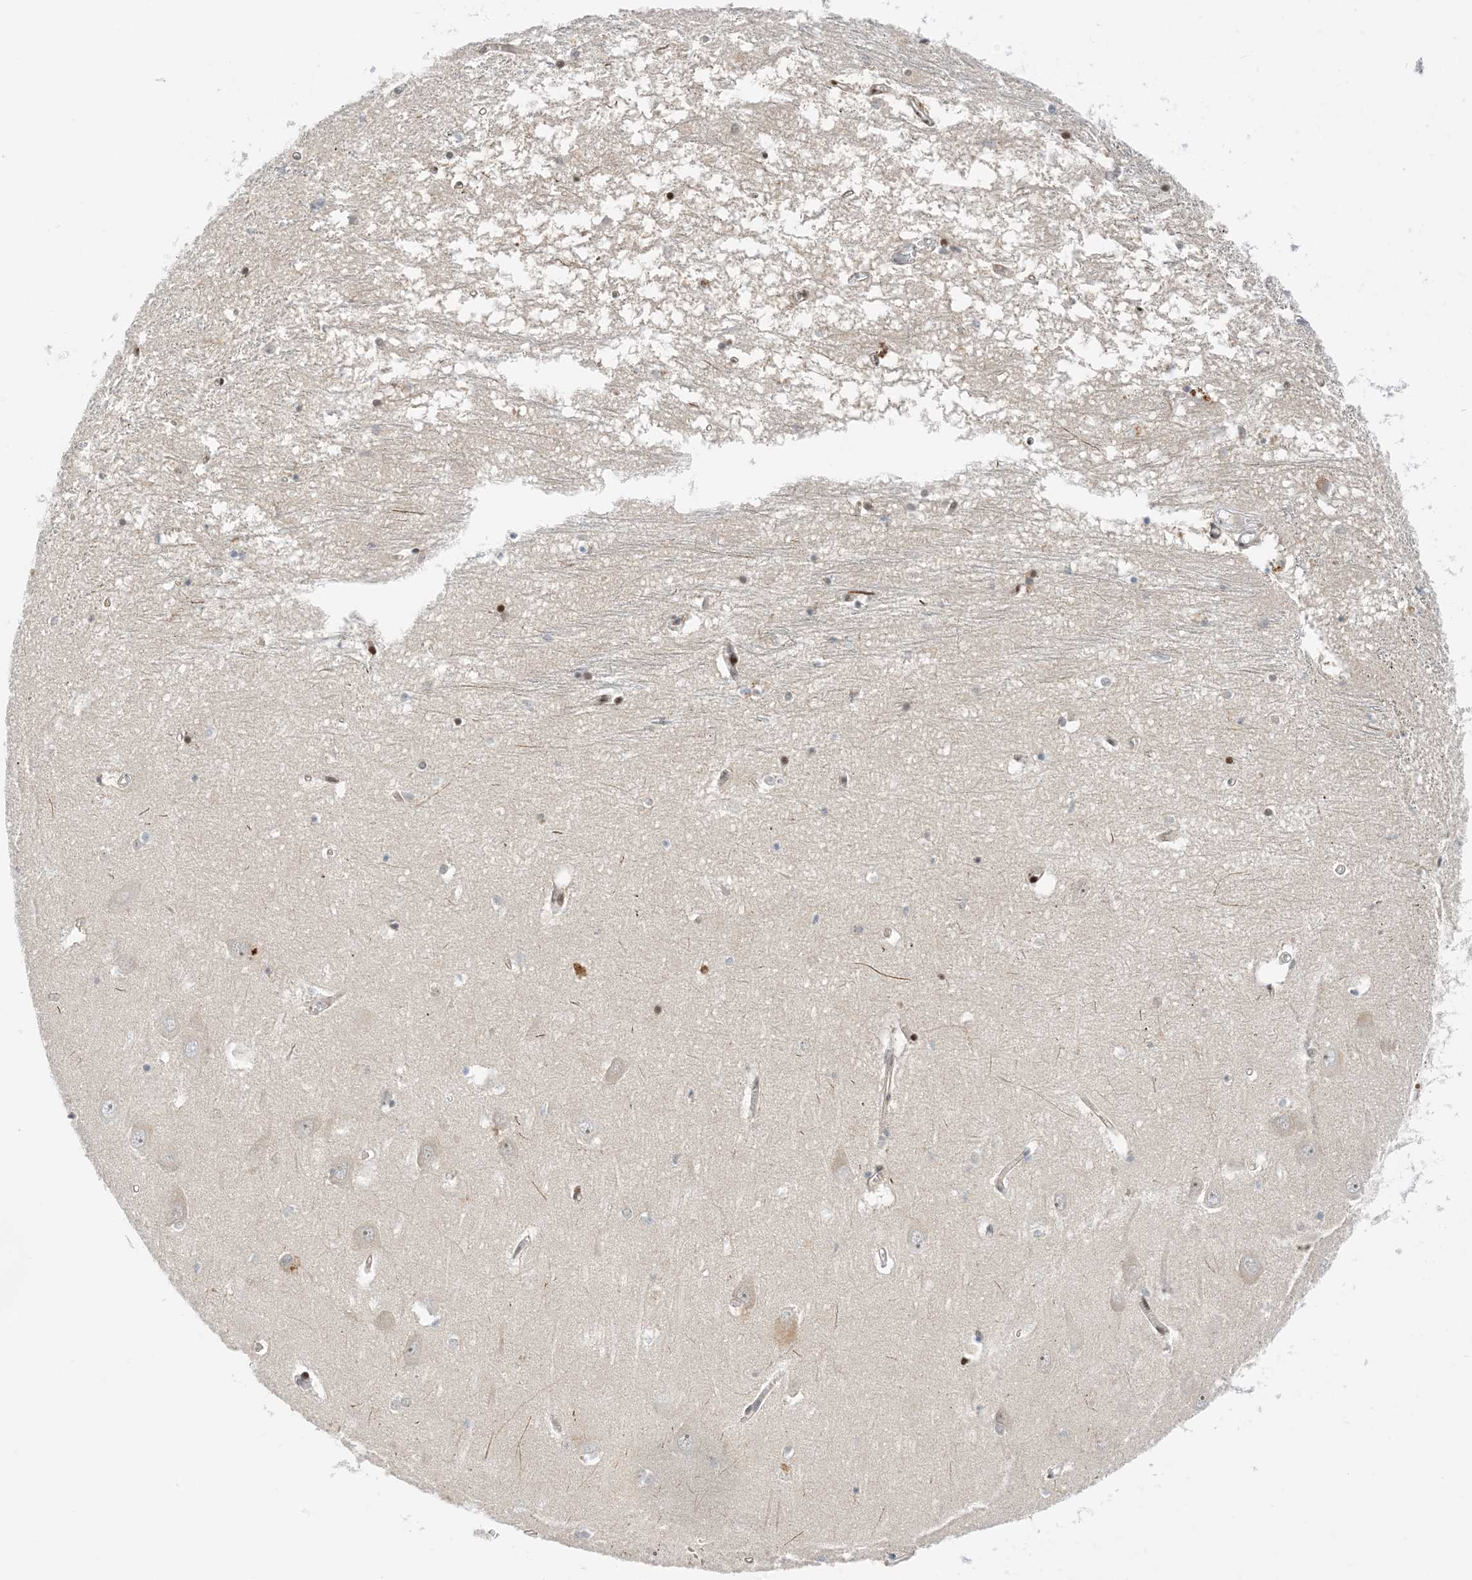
{"staining": {"intensity": "moderate", "quantity": "<25%", "location": "nuclear"}, "tissue": "hippocampus", "cell_type": "Glial cells", "image_type": "normal", "snomed": [{"axis": "morphology", "description": "Normal tissue, NOS"}, {"axis": "topography", "description": "Hippocampus"}], "caption": "A high-resolution micrograph shows immunohistochemistry (IHC) staining of unremarkable hippocampus, which displays moderate nuclear positivity in approximately <25% of glial cells.", "gene": "KIFBP", "patient": {"sex": "male", "age": 70}}